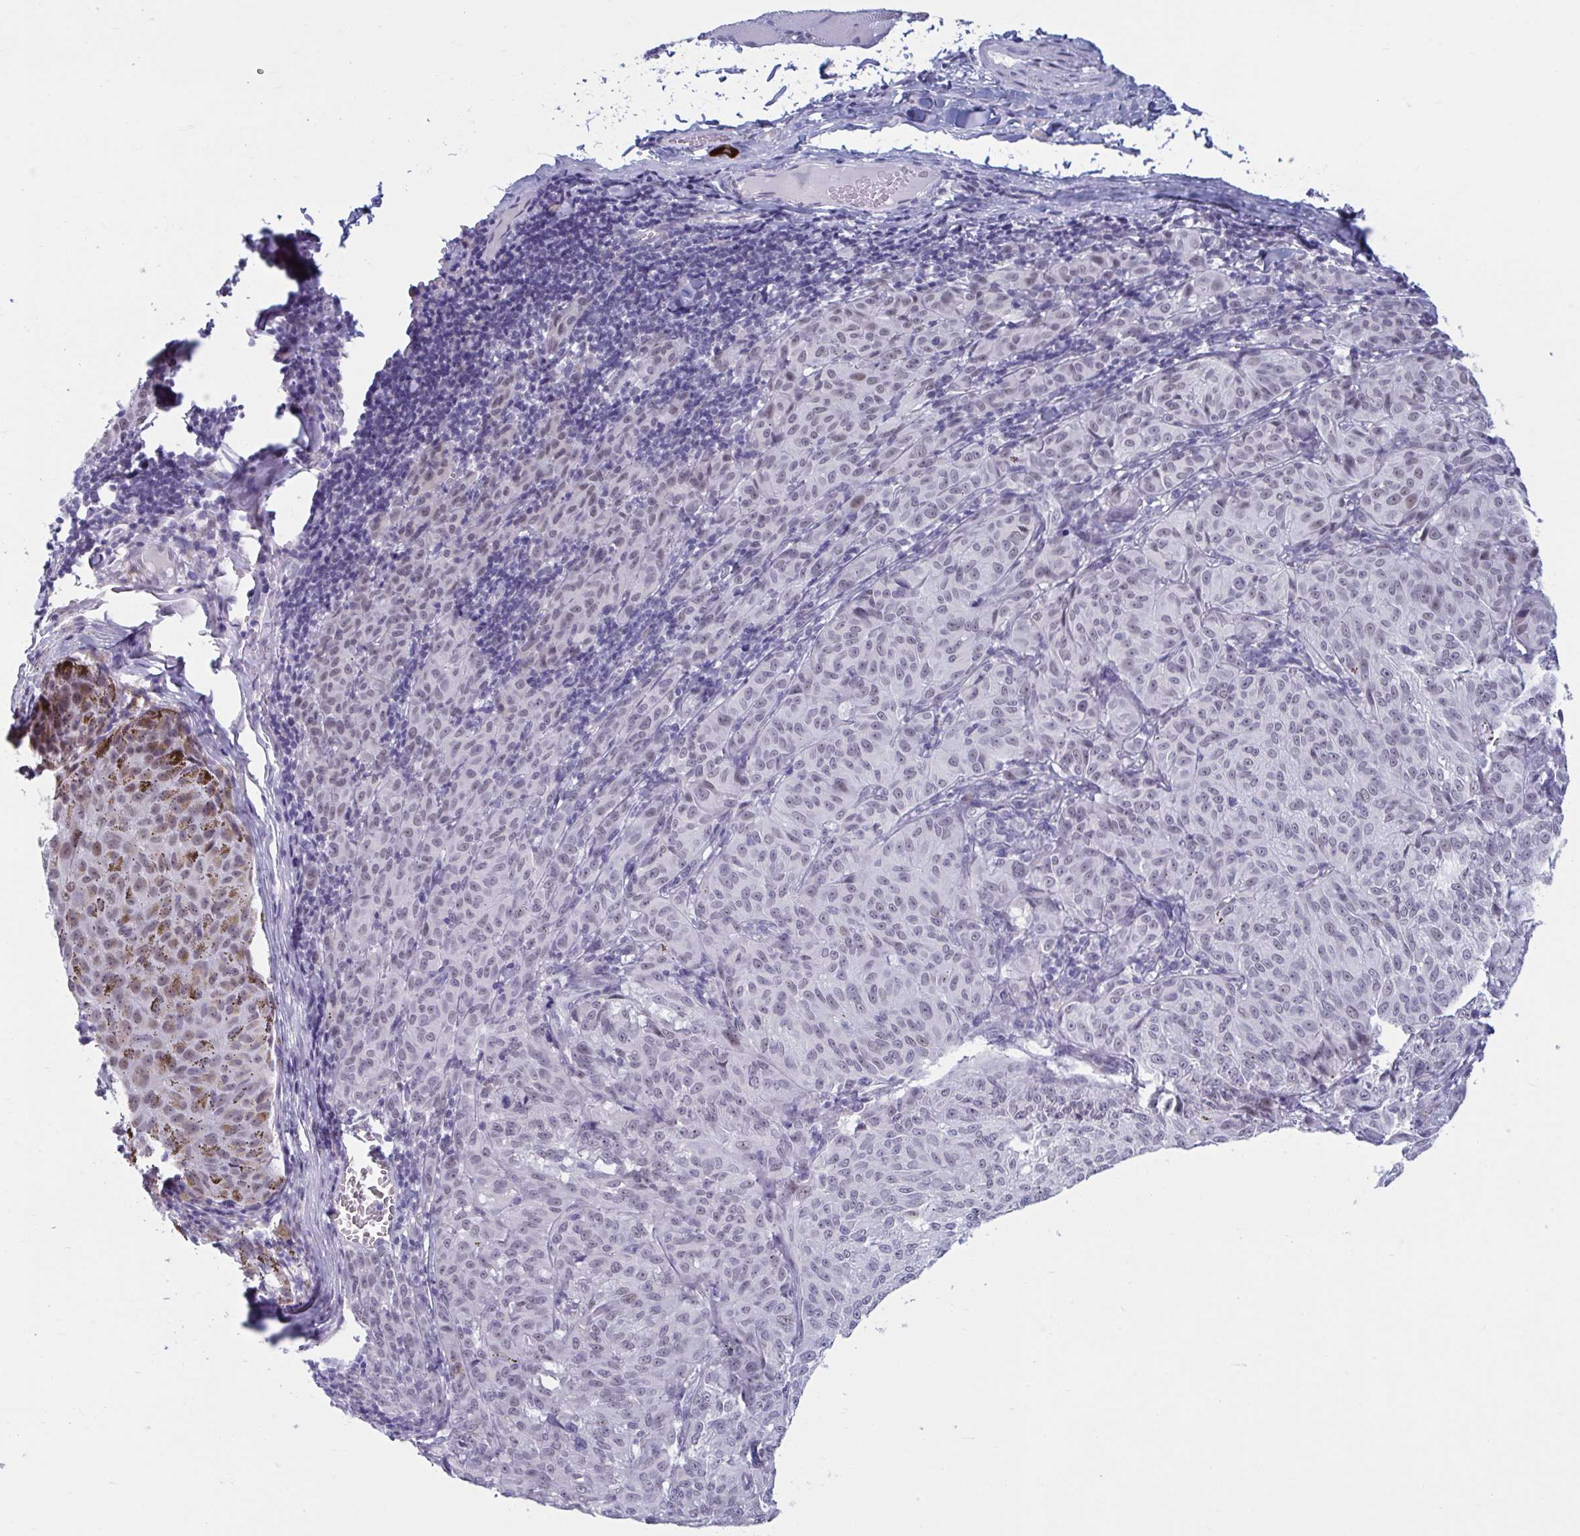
{"staining": {"intensity": "weak", "quantity": "25%-75%", "location": "nuclear"}, "tissue": "melanoma", "cell_type": "Tumor cells", "image_type": "cancer", "snomed": [{"axis": "morphology", "description": "Malignant melanoma, NOS"}, {"axis": "topography", "description": "Skin"}], "caption": "Protein staining of malignant melanoma tissue displays weak nuclear expression in about 25%-75% of tumor cells. Using DAB (3,3'-diaminobenzidine) (brown) and hematoxylin (blue) stains, captured at high magnification using brightfield microscopy.", "gene": "MSMB", "patient": {"sex": "female", "age": 72}}